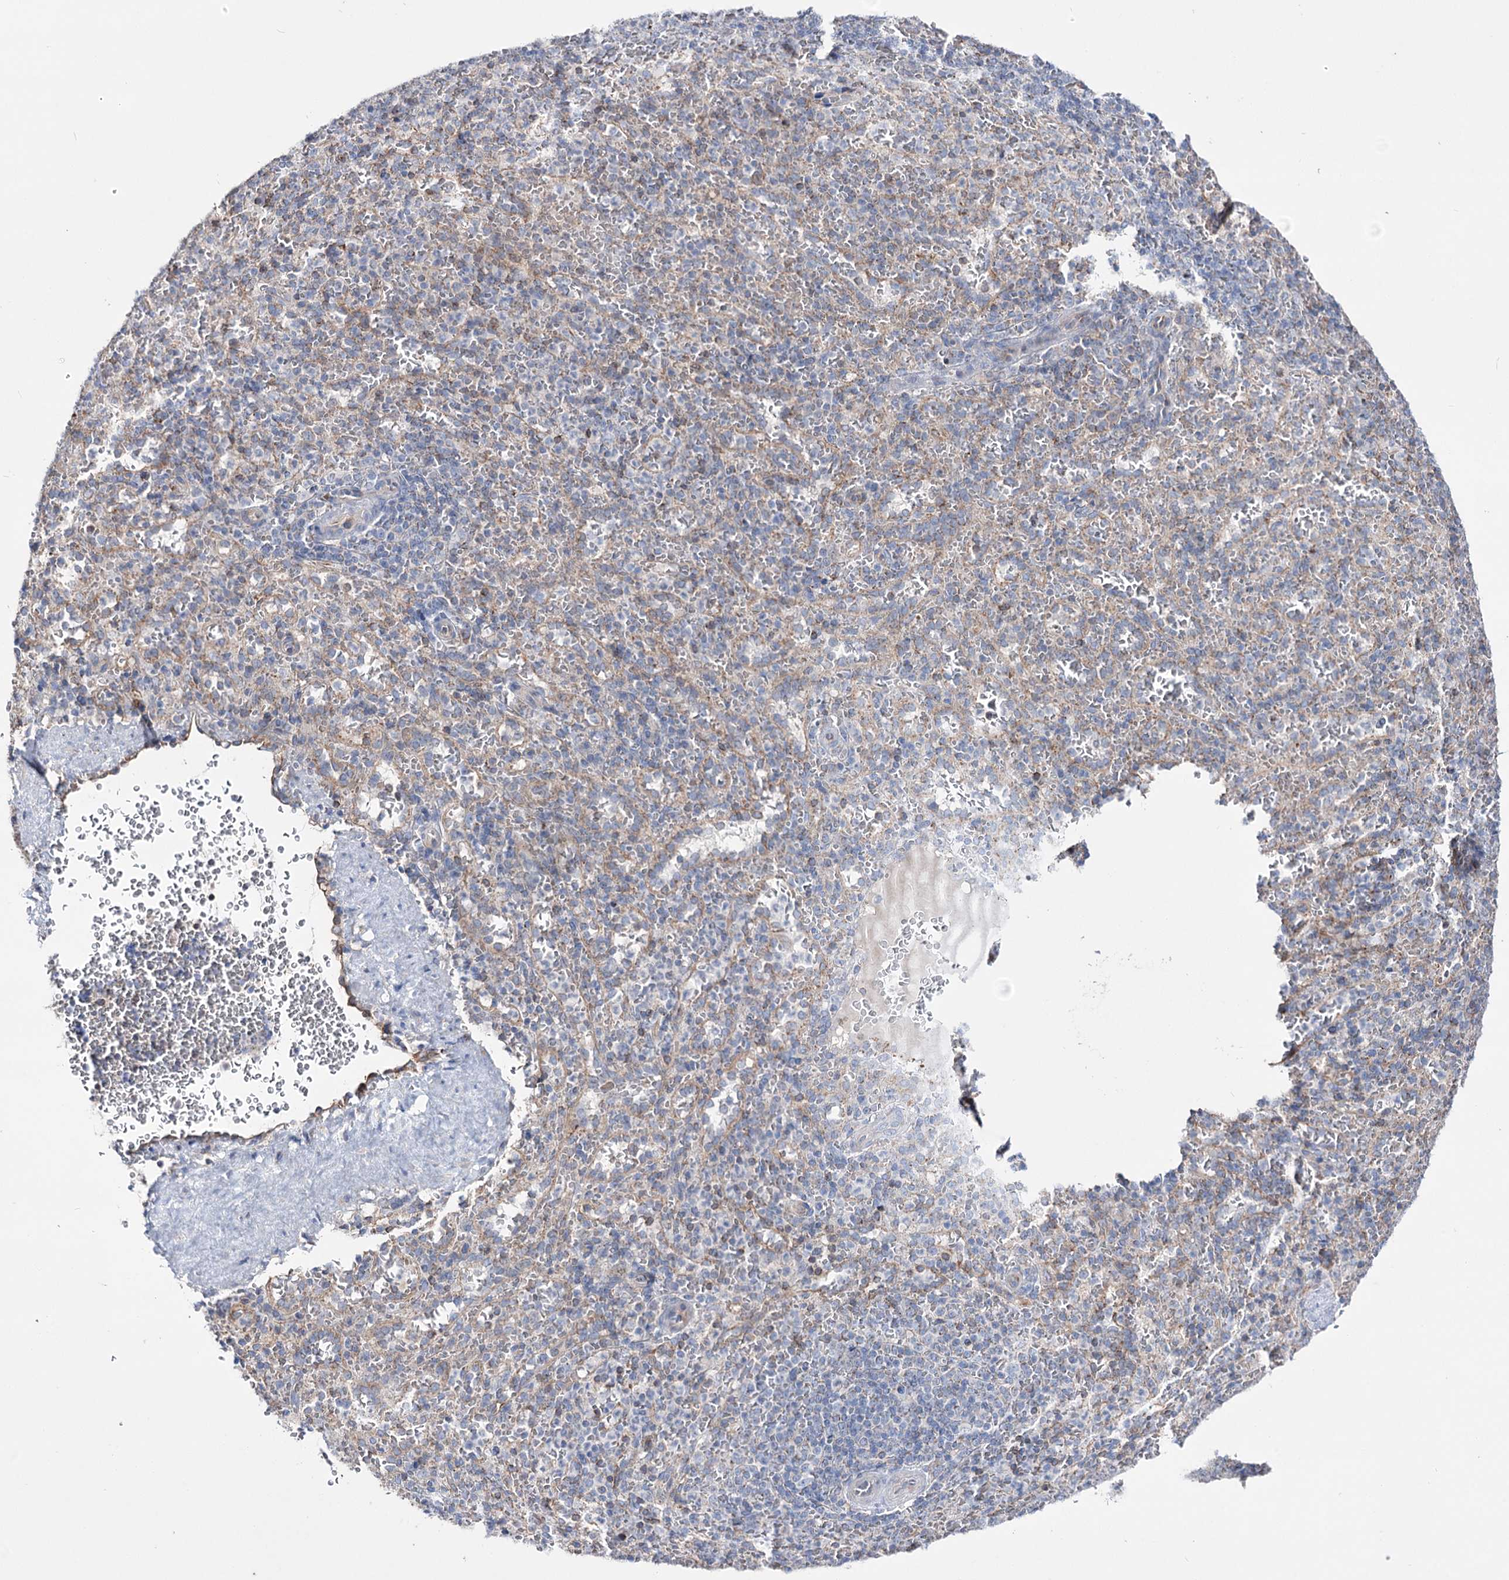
{"staining": {"intensity": "negative", "quantity": "none", "location": "none"}, "tissue": "spleen", "cell_type": "Cells in red pulp", "image_type": "normal", "snomed": [{"axis": "morphology", "description": "Normal tissue, NOS"}, {"axis": "topography", "description": "Spleen"}], "caption": "Cells in red pulp are negative for brown protein staining in unremarkable spleen. (DAB IHC, high magnification).", "gene": "OSBPL5", "patient": {"sex": "female", "age": 21}}